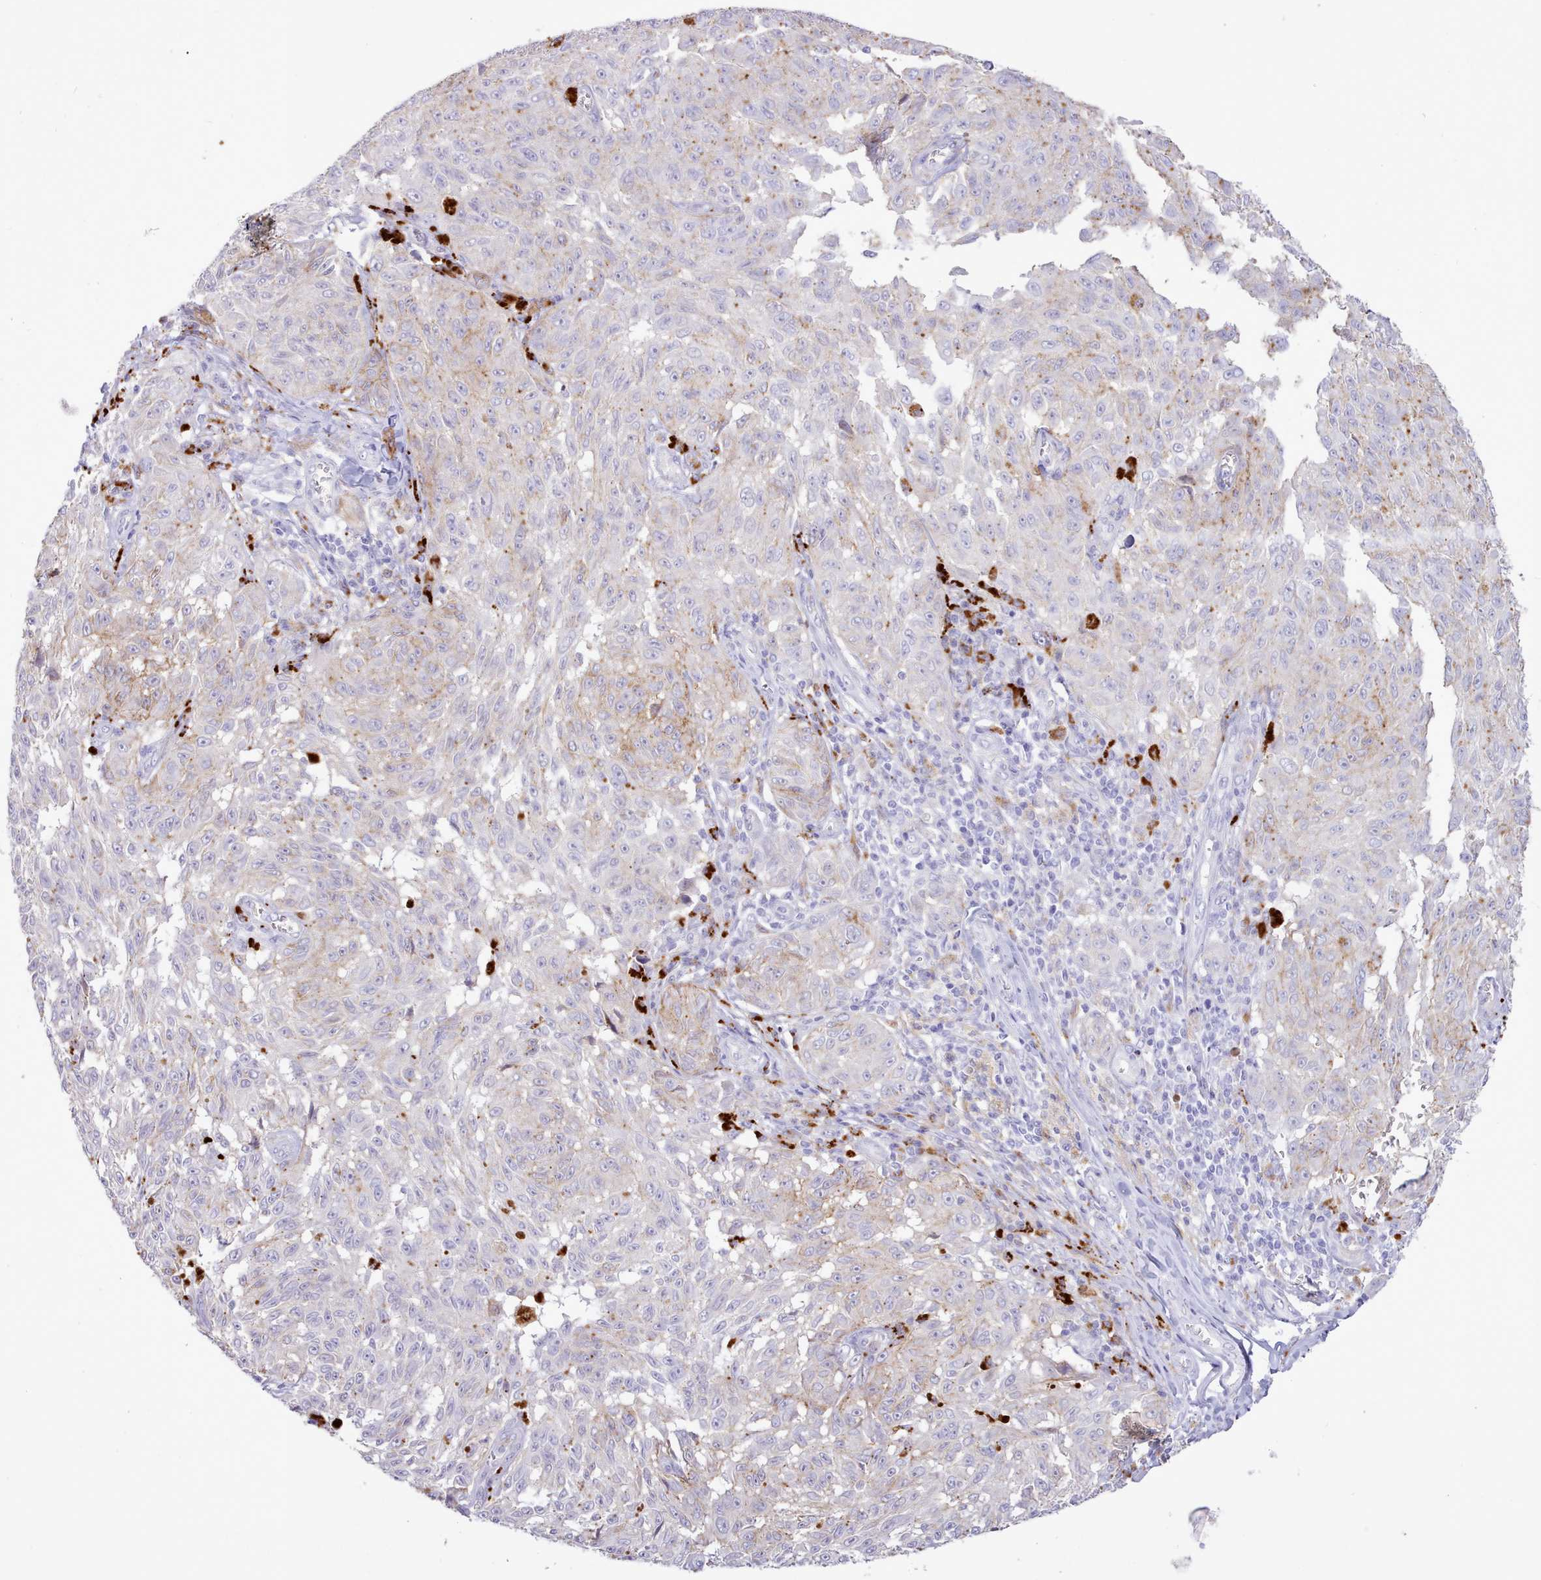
{"staining": {"intensity": "weak", "quantity": "<25%", "location": "cytoplasmic/membranous"}, "tissue": "melanoma", "cell_type": "Tumor cells", "image_type": "cancer", "snomed": [{"axis": "morphology", "description": "Malignant melanoma, NOS"}, {"axis": "topography", "description": "Skin"}], "caption": "Immunohistochemical staining of malignant melanoma shows no significant staining in tumor cells.", "gene": "SRD5A1", "patient": {"sex": "male", "age": 68}}